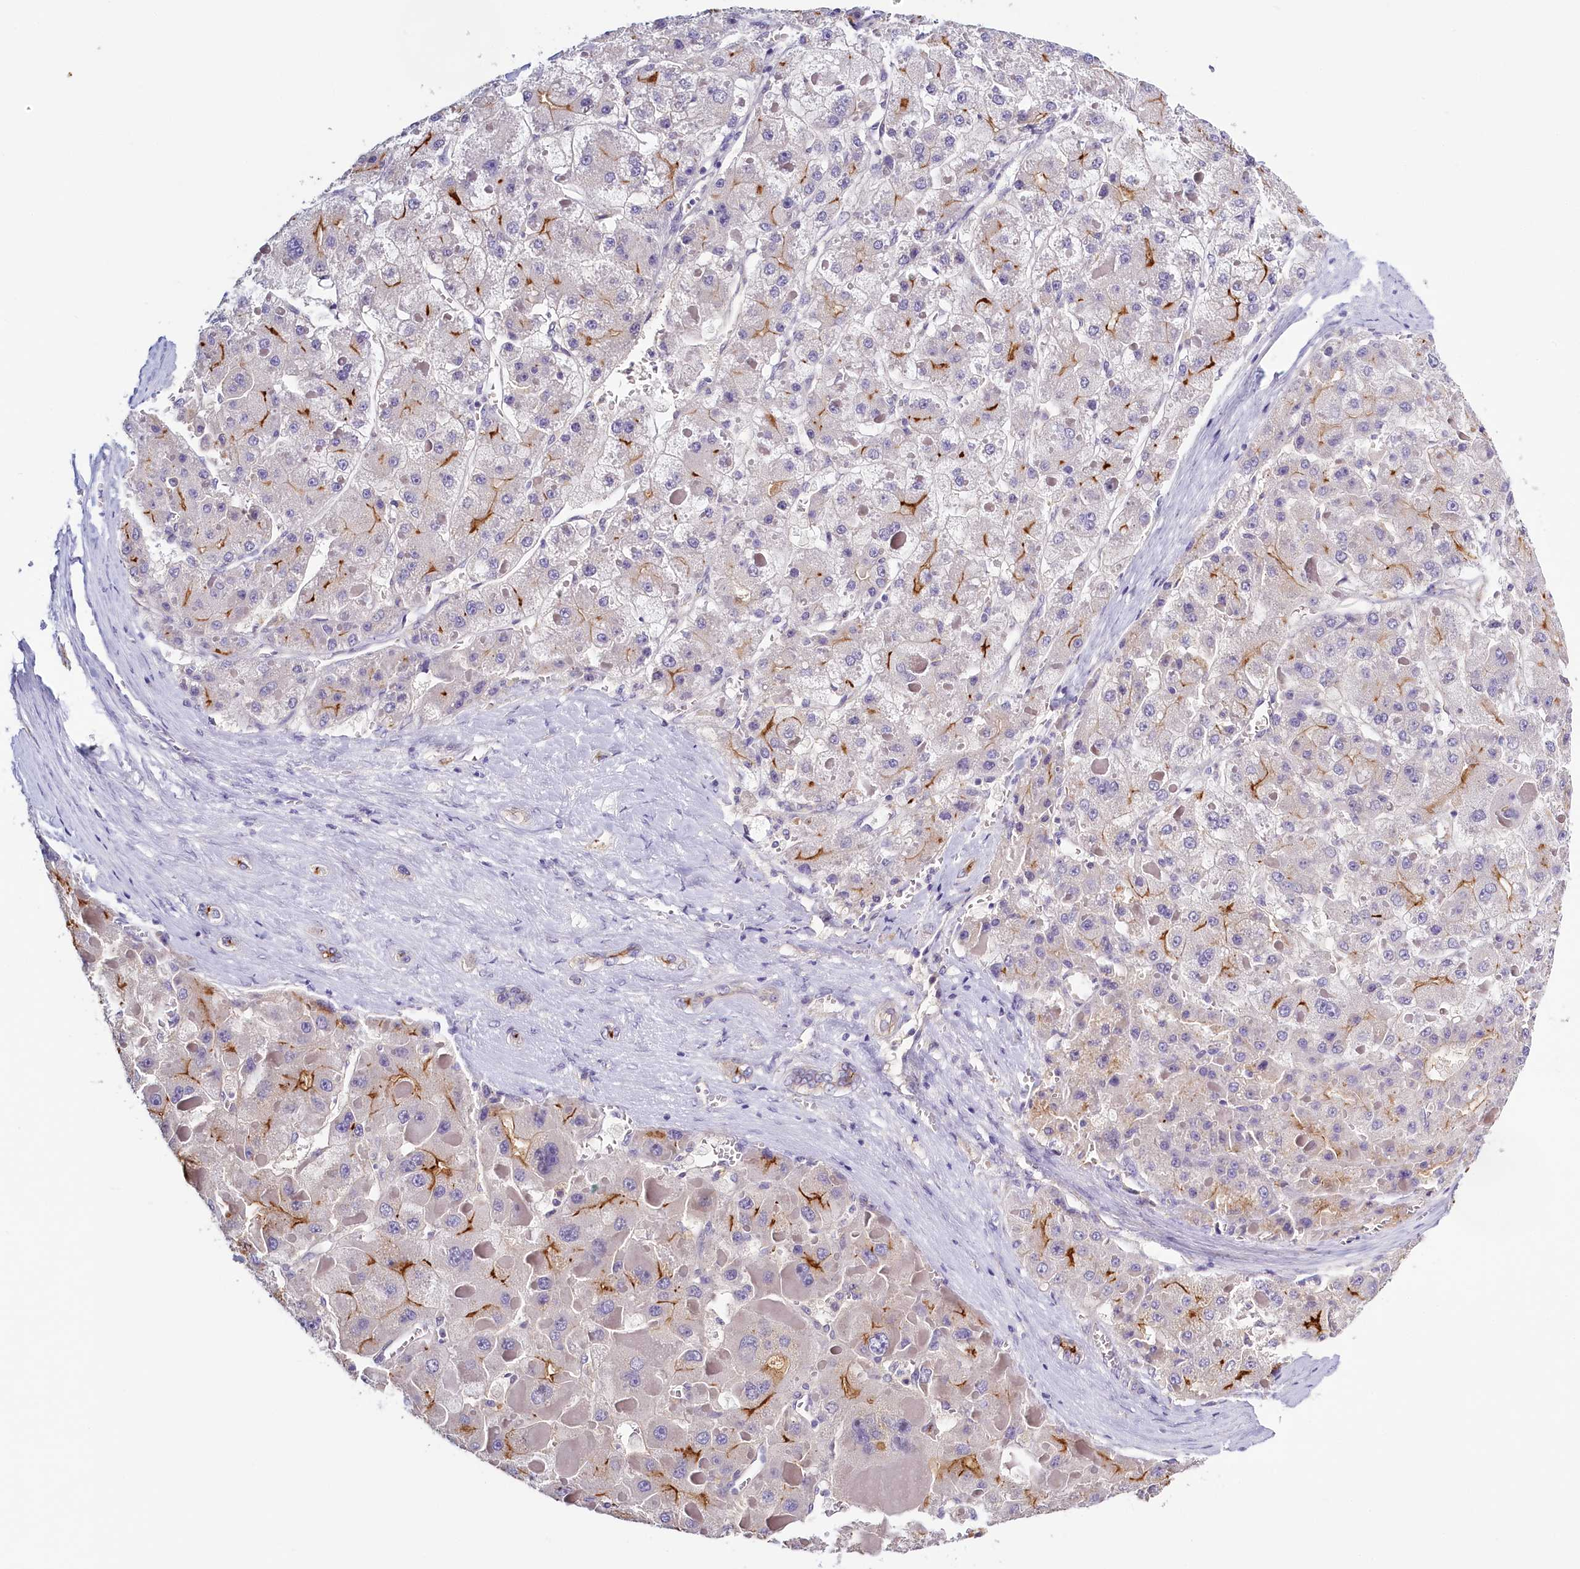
{"staining": {"intensity": "strong", "quantity": "<25%", "location": "cytoplasmic/membranous"}, "tissue": "liver cancer", "cell_type": "Tumor cells", "image_type": "cancer", "snomed": [{"axis": "morphology", "description": "Carcinoma, Hepatocellular, NOS"}, {"axis": "topography", "description": "Liver"}], "caption": "Hepatocellular carcinoma (liver) stained for a protein (brown) reveals strong cytoplasmic/membranous positive expression in approximately <25% of tumor cells.", "gene": "PDE6D", "patient": {"sex": "female", "age": 73}}